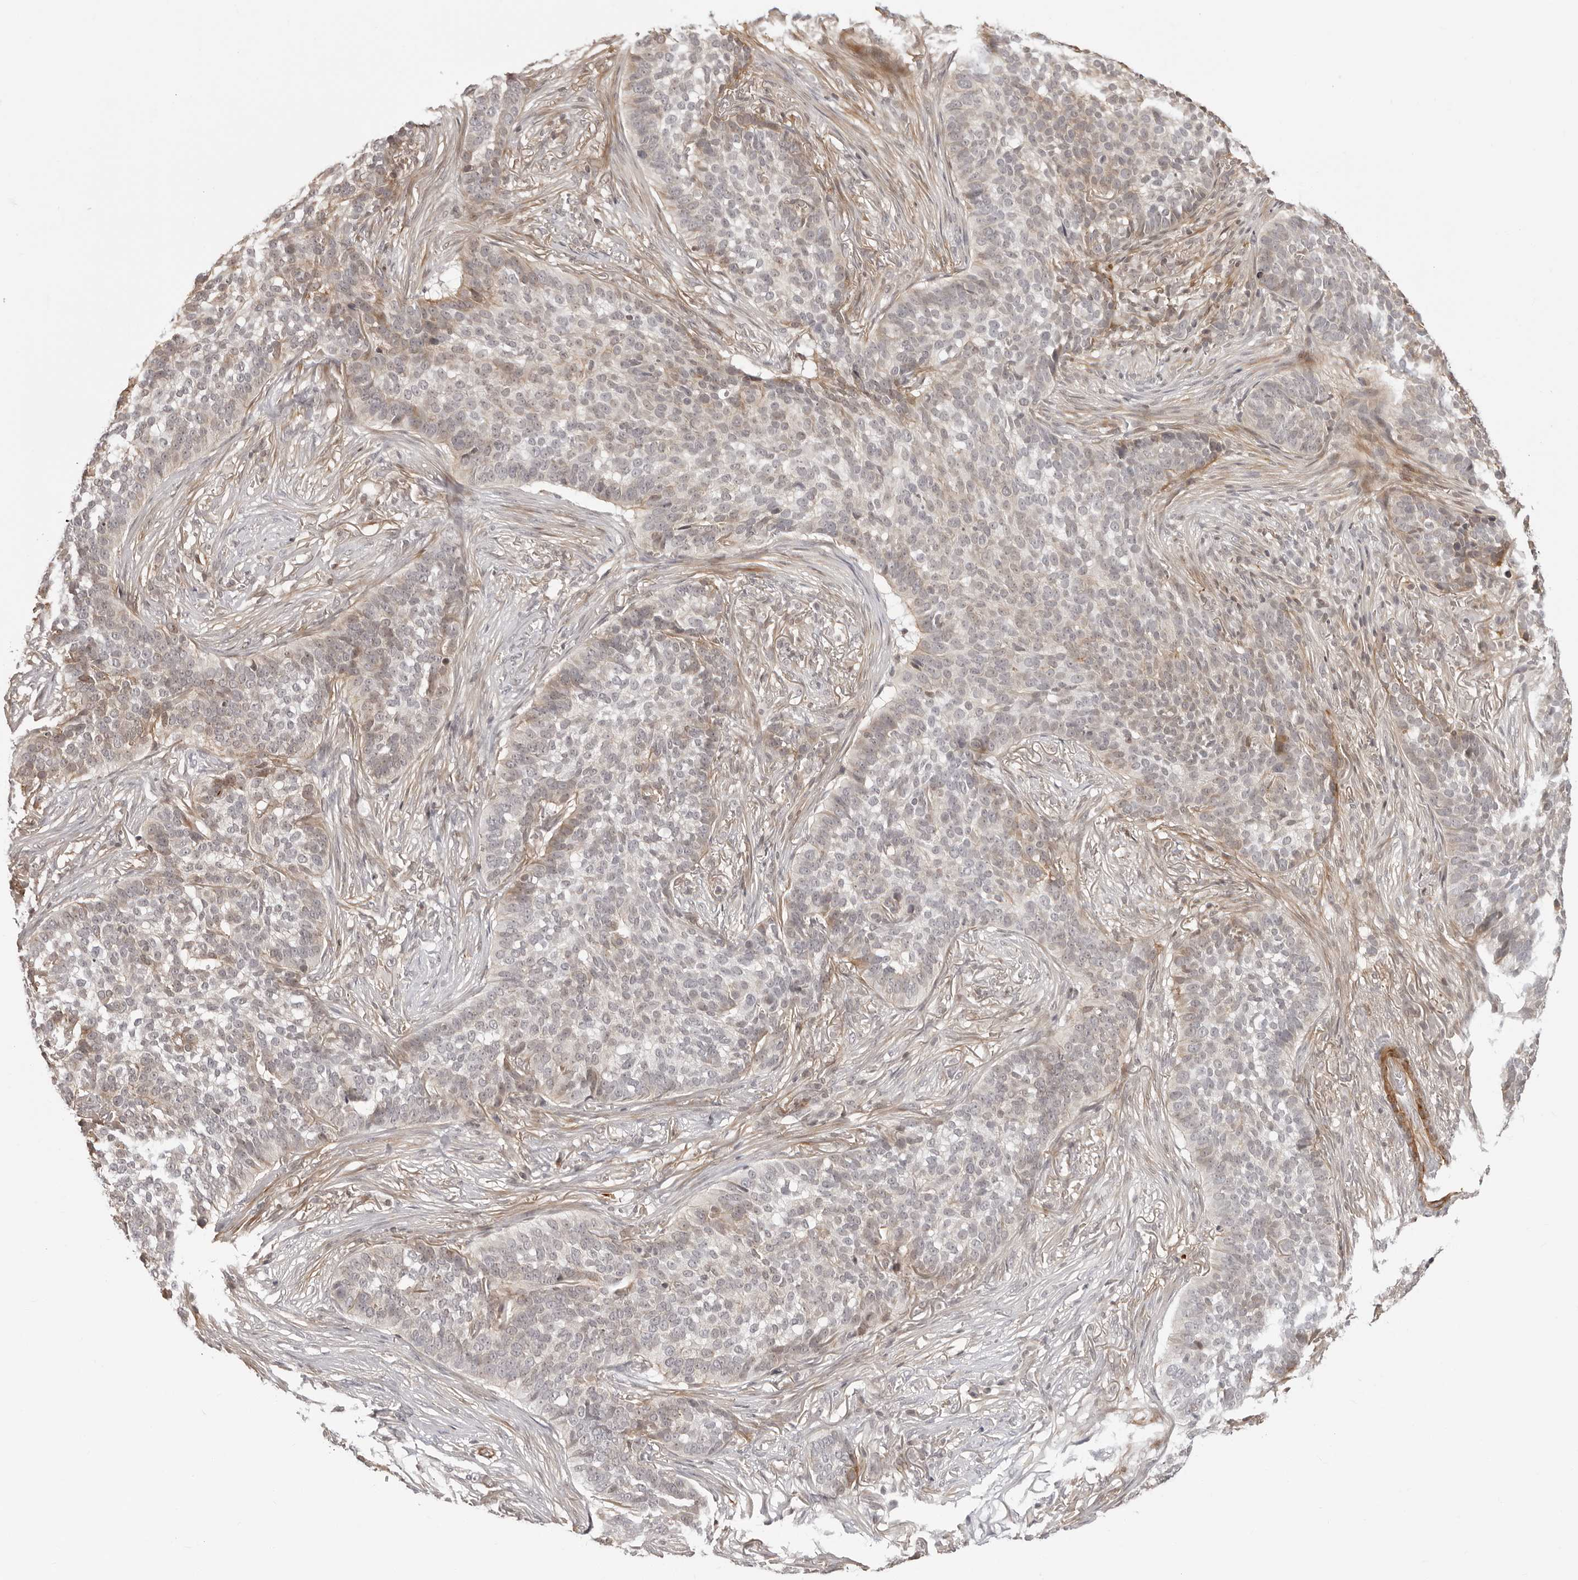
{"staining": {"intensity": "negative", "quantity": "none", "location": "none"}, "tissue": "skin cancer", "cell_type": "Tumor cells", "image_type": "cancer", "snomed": [{"axis": "morphology", "description": "Basal cell carcinoma"}, {"axis": "topography", "description": "Skin"}], "caption": "IHC image of human skin cancer stained for a protein (brown), which reveals no positivity in tumor cells.", "gene": "UNK", "patient": {"sex": "male", "age": 85}}